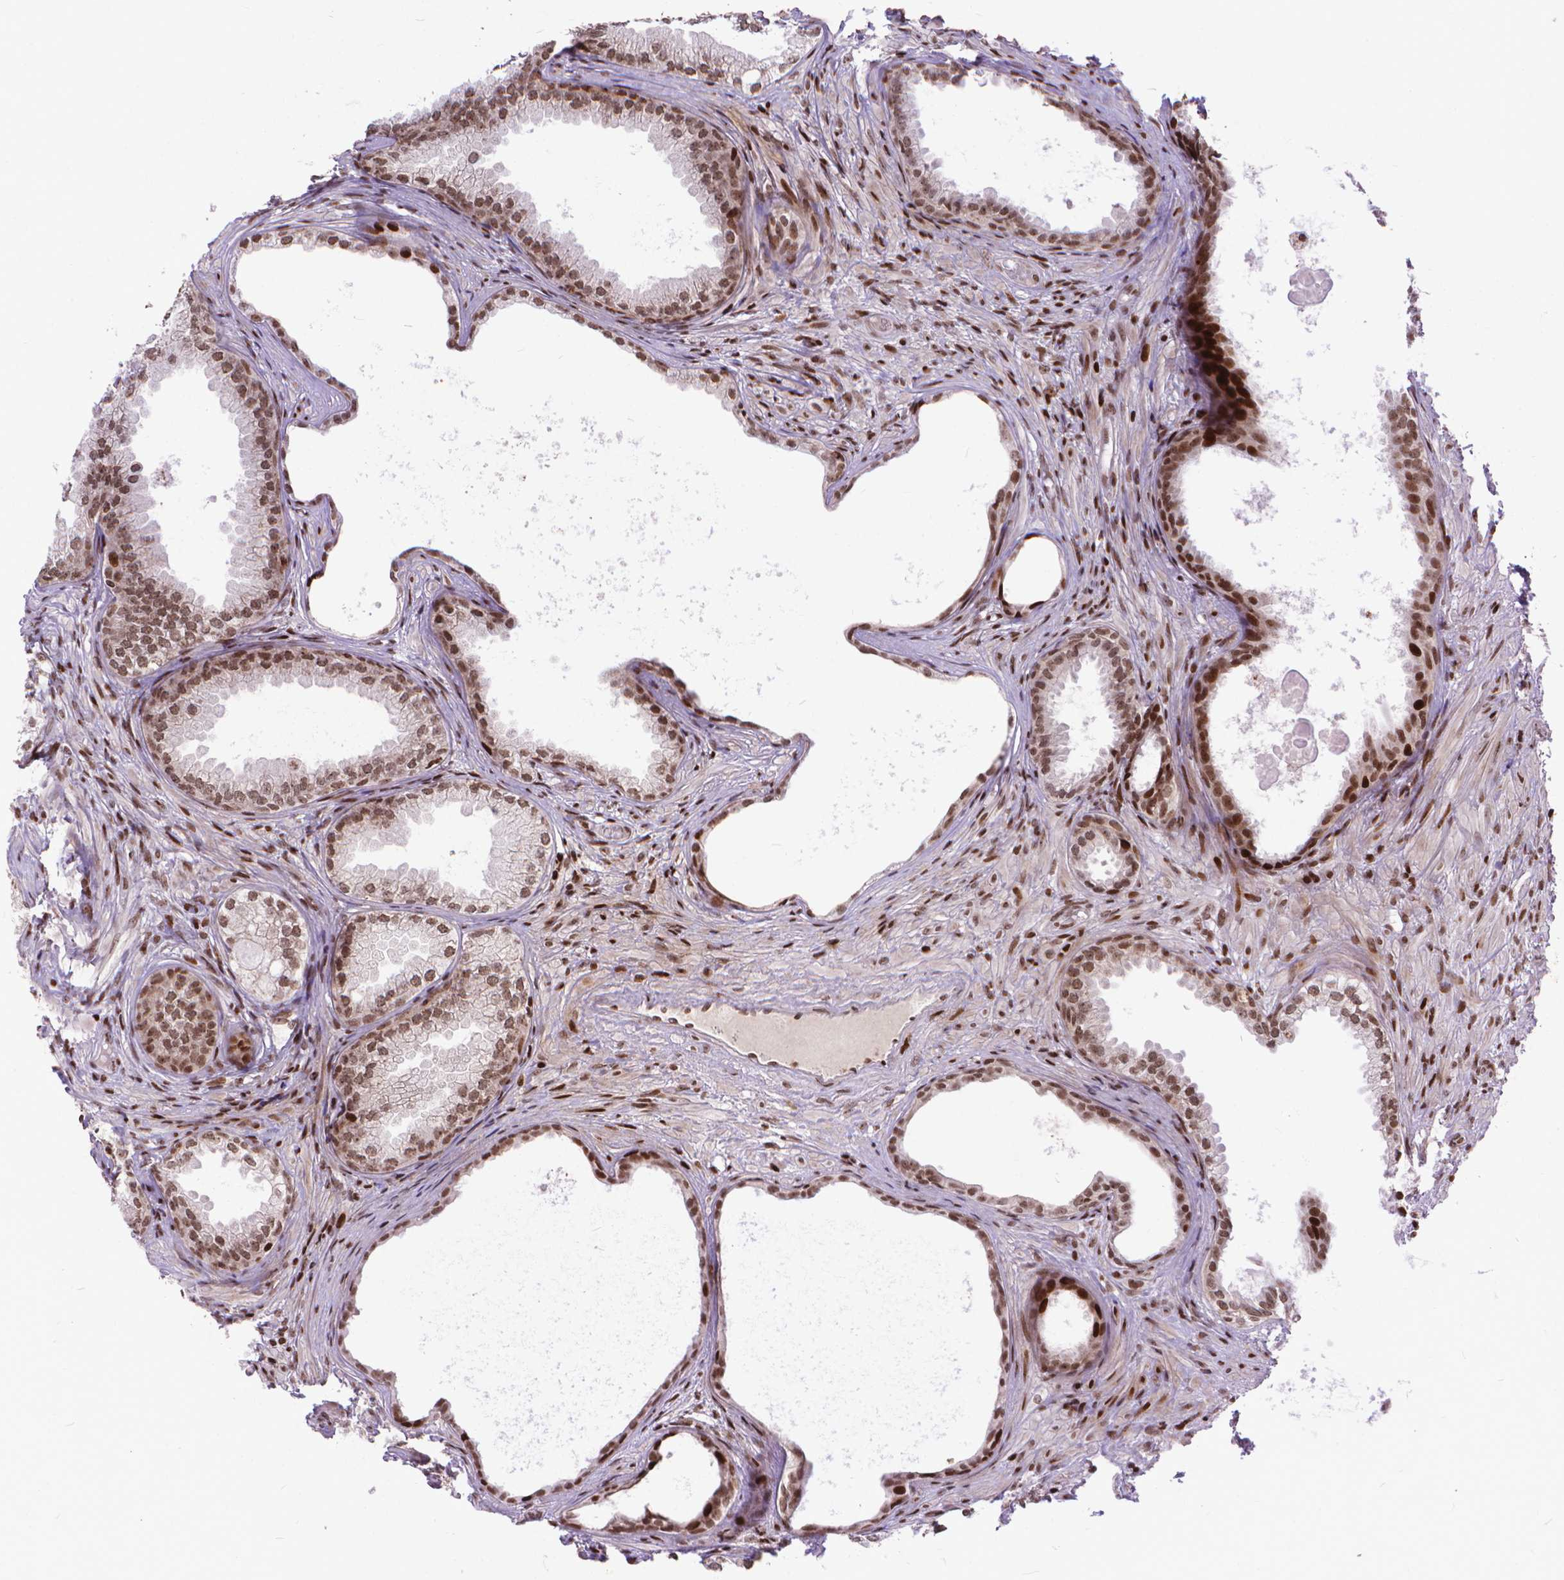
{"staining": {"intensity": "moderate", "quantity": ">75%", "location": "nuclear"}, "tissue": "prostate cancer", "cell_type": "Tumor cells", "image_type": "cancer", "snomed": [{"axis": "morphology", "description": "Adenocarcinoma, High grade"}, {"axis": "topography", "description": "Prostate"}], "caption": "High-grade adenocarcinoma (prostate) stained for a protein (brown) reveals moderate nuclear positive expression in approximately >75% of tumor cells.", "gene": "AMER1", "patient": {"sex": "male", "age": 83}}